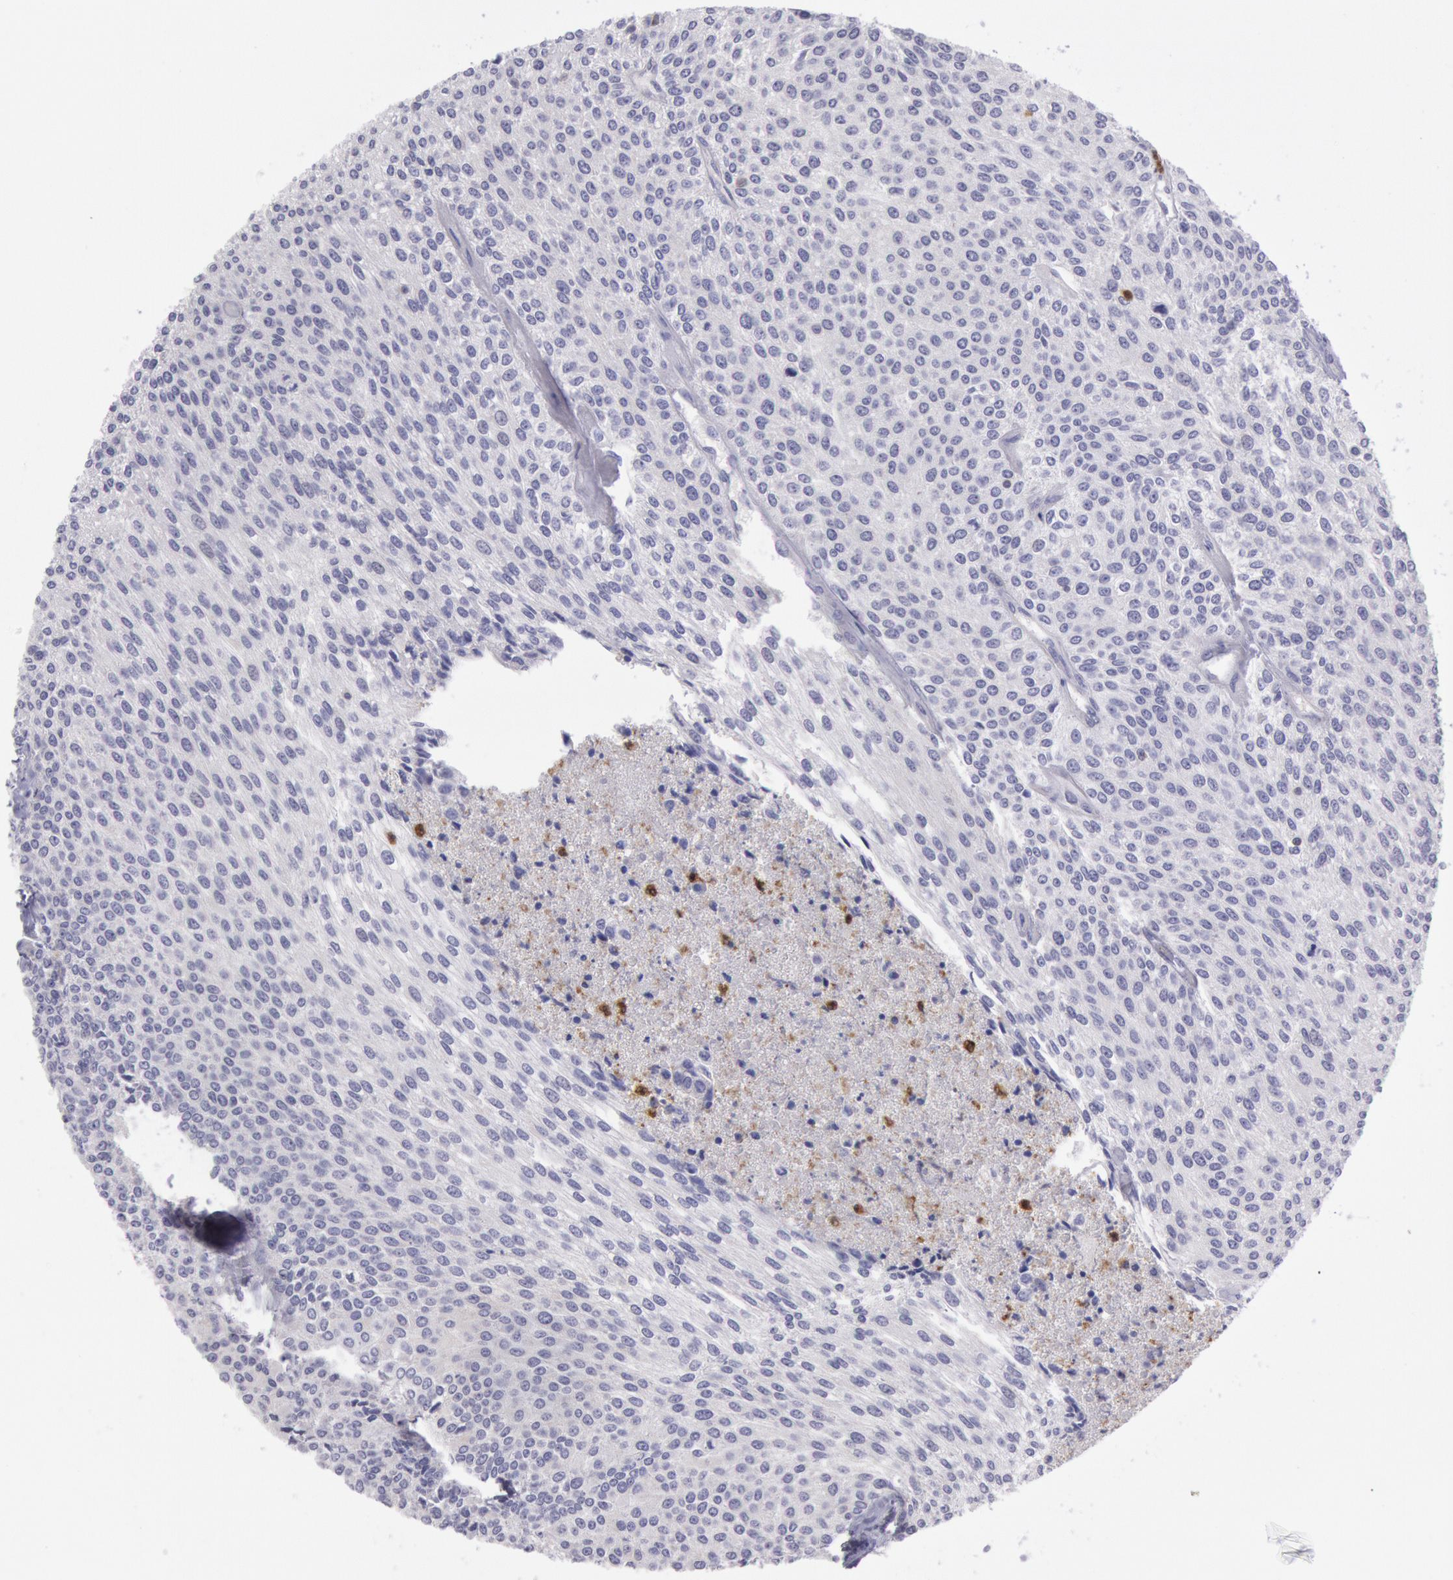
{"staining": {"intensity": "negative", "quantity": "none", "location": "none"}, "tissue": "urothelial cancer", "cell_type": "Tumor cells", "image_type": "cancer", "snomed": [{"axis": "morphology", "description": "Urothelial carcinoma, Low grade"}, {"axis": "topography", "description": "Urinary bladder"}], "caption": "Immunohistochemical staining of urothelial cancer reveals no significant staining in tumor cells. (Immunohistochemistry, brightfield microscopy, high magnification).", "gene": "RAB27A", "patient": {"sex": "female", "age": 73}}